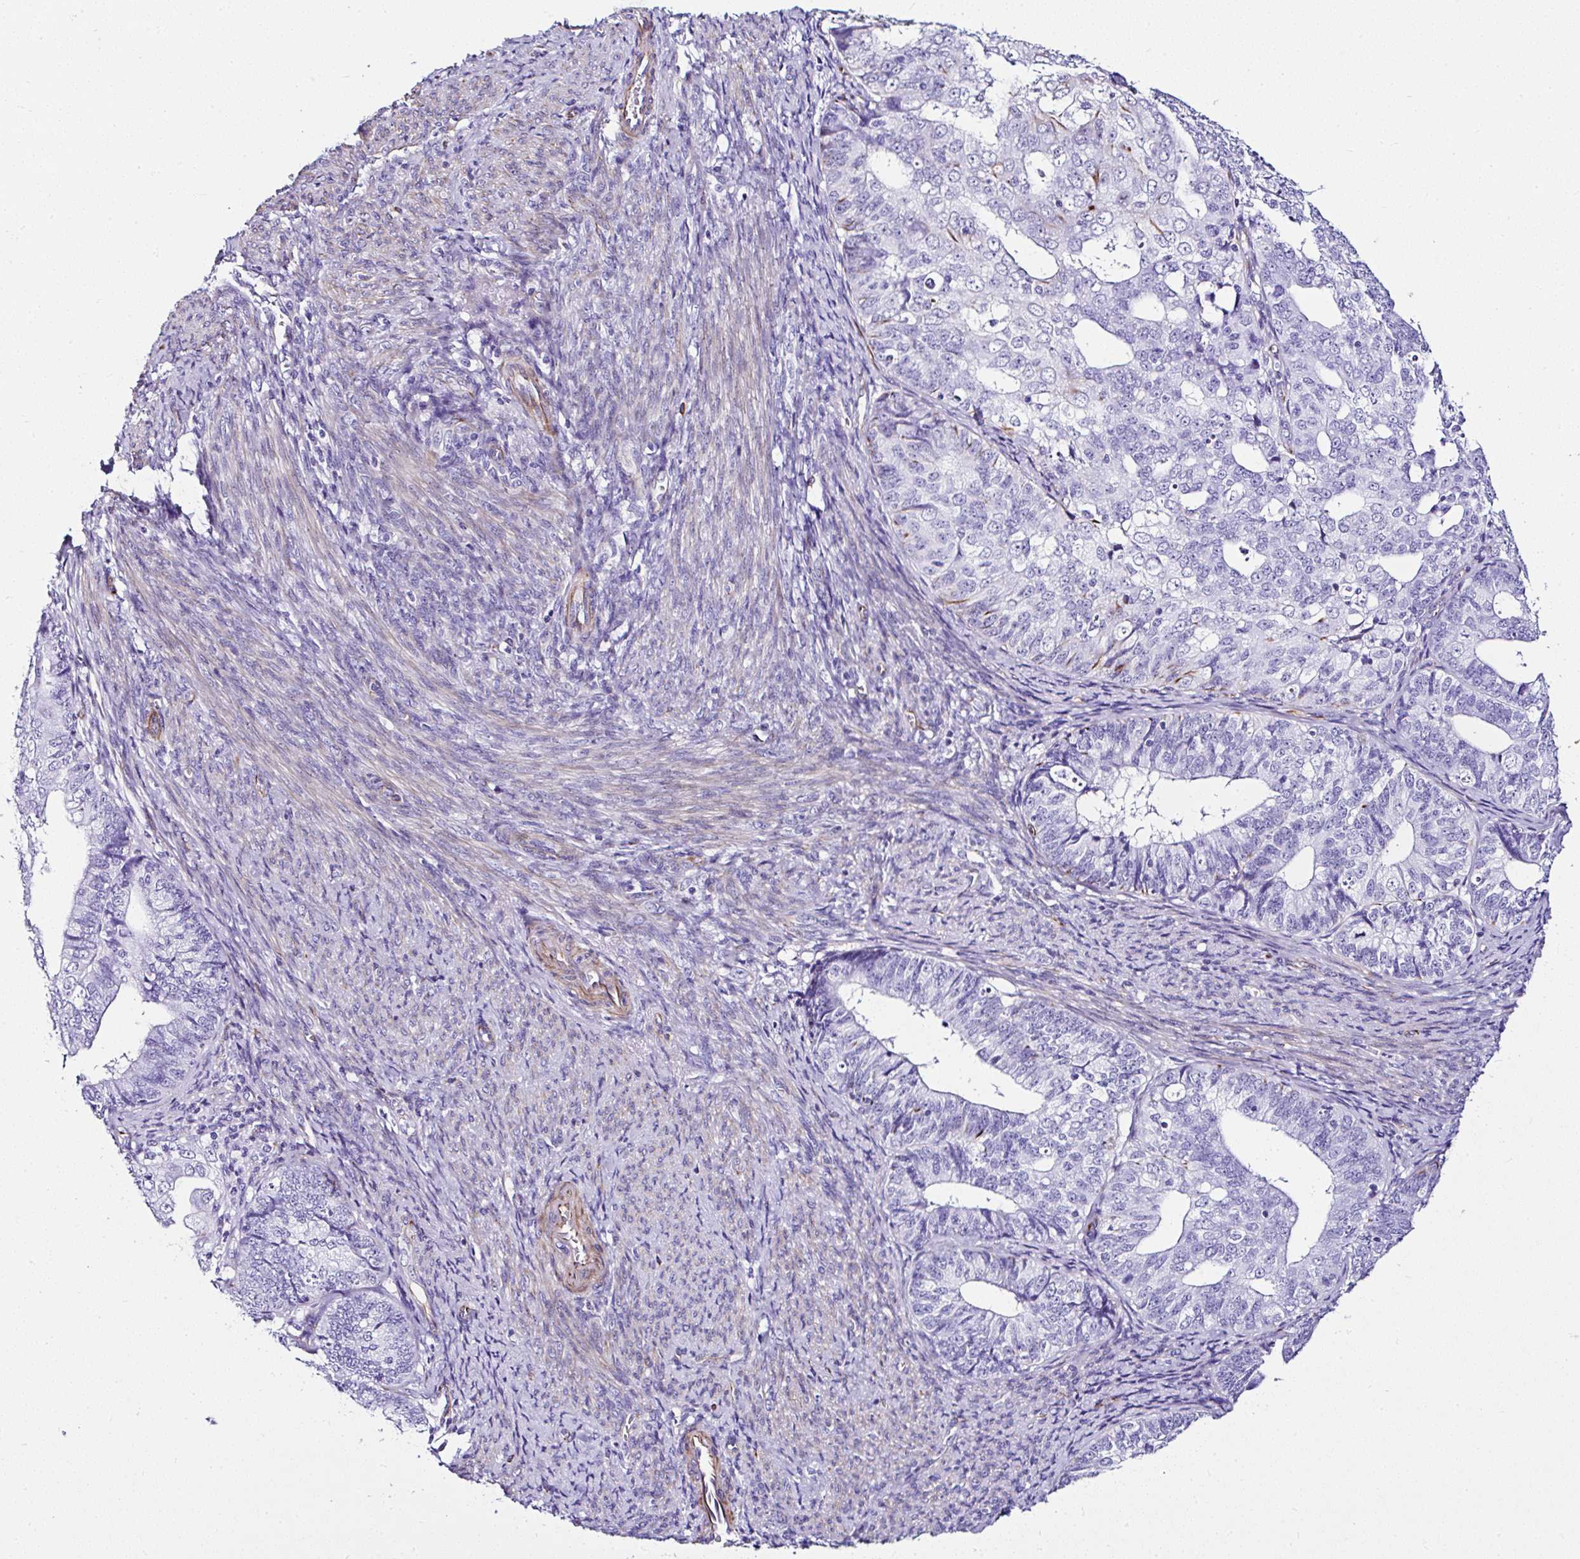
{"staining": {"intensity": "negative", "quantity": "none", "location": "none"}, "tissue": "endometrial cancer", "cell_type": "Tumor cells", "image_type": "cancer", "snomed": [{"axis": "morphology", "description": "Adenocarcinoma, NOS"}, {"axis": "topography", "description": "Endometrium"}], "caption": "The IHC image has no significant positivity in tumor cells of adenocarcinoma (endometrial) tissue. (DAB immunohistochemistry visualized using brightfield microscopy, high magnification).", "gene": "DEPDC5", "patient": {"sex": "female", "age": 56}}